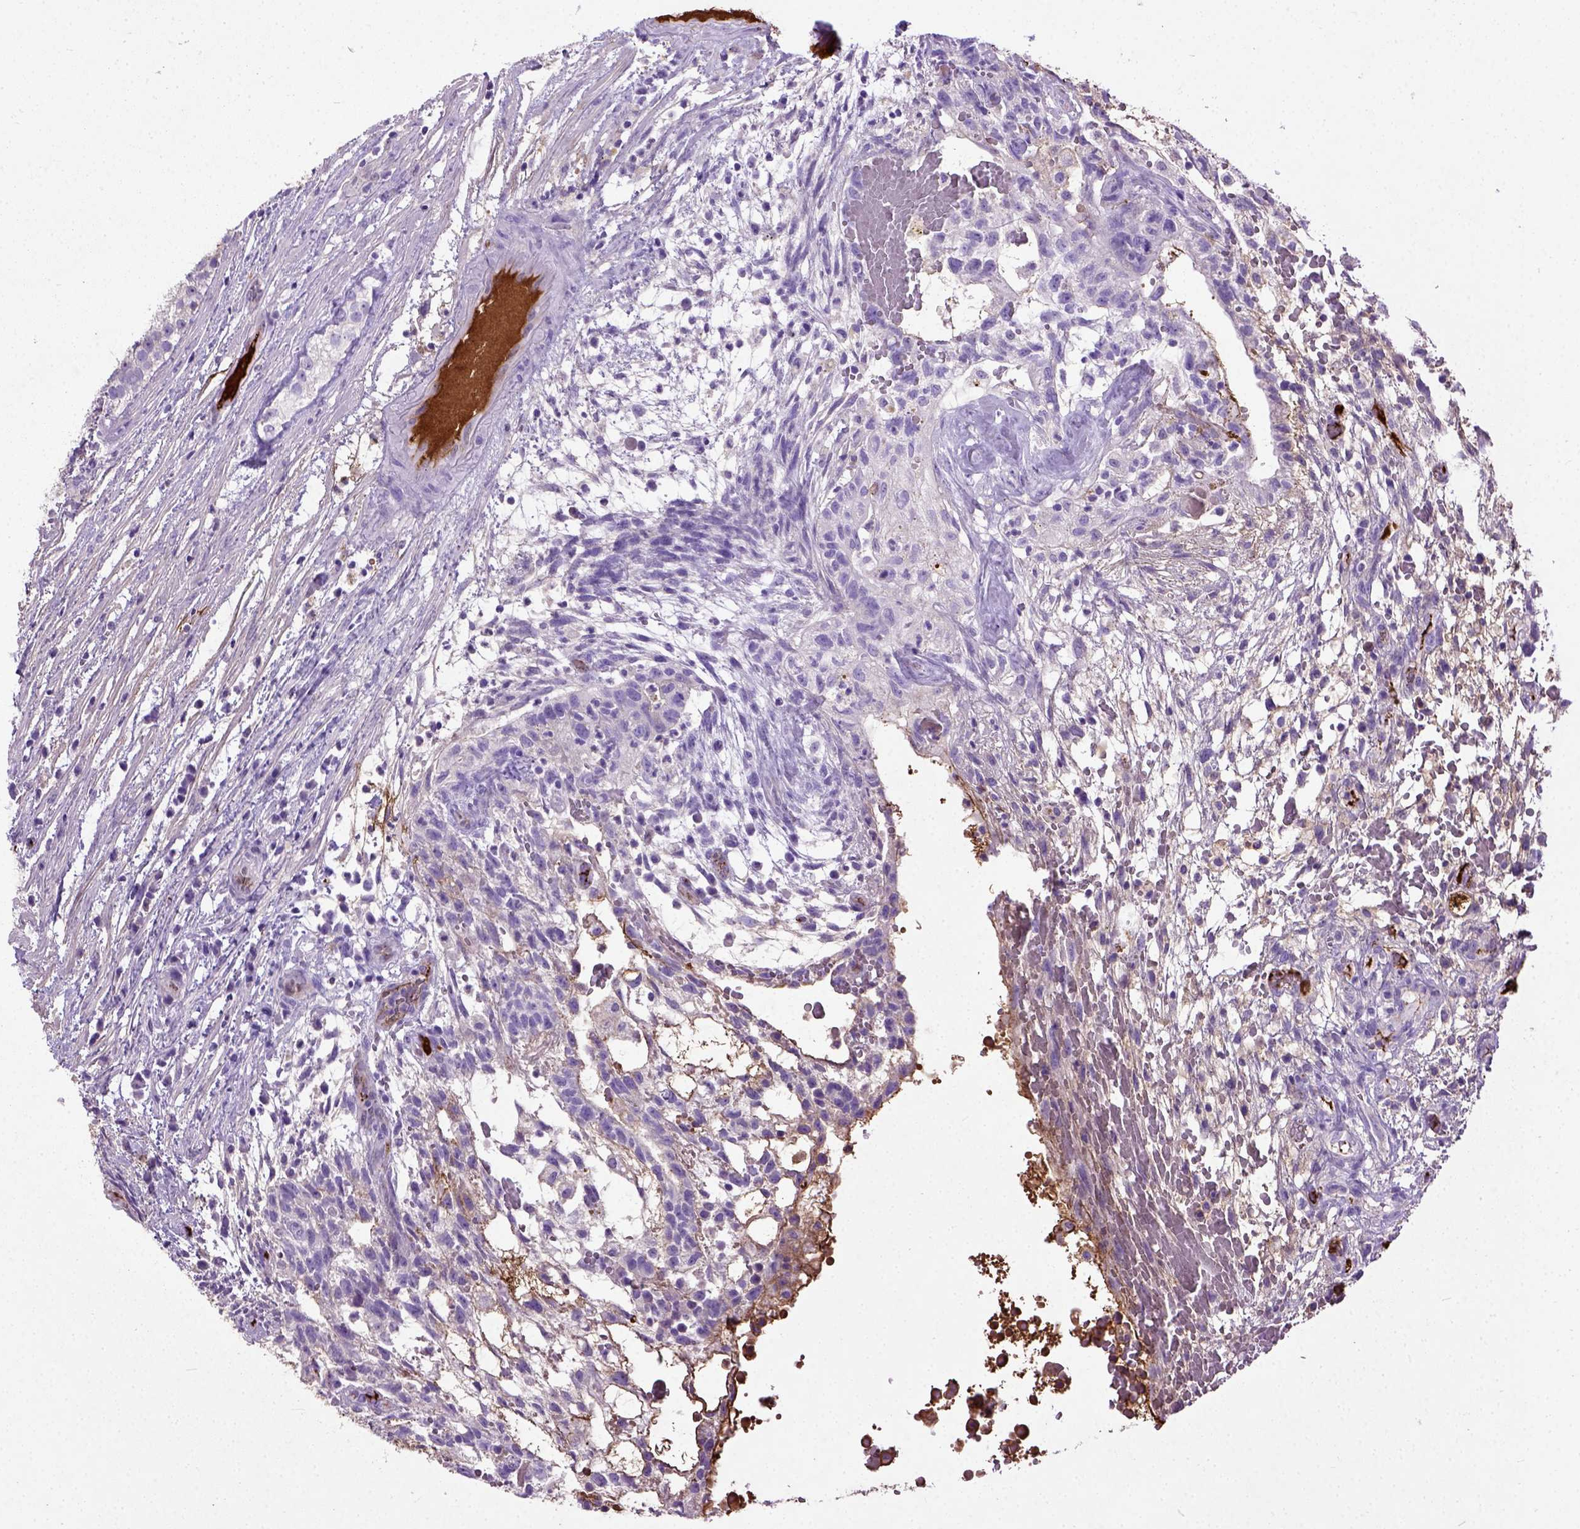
{"staining": {"intensity": "negative", "quantity": "none", "location": "none"}, "tissue": "testis cancer", "cell_type": "Tumor cells", "image_type": "cancer", "snomed": [{"axis": "morphology", "description": "Normal tissue, NOS"}, {"axis": "morphology", "description": "Carcinoma, Embryonal, NOS"}, {"axis": "topography", "description": "Testis"}], "caption": "Immunohistochemical staining of human embryonal carcinoma (testis) shows no significant positivity in tumor cells.", "gene": "ADAMTS8", "patient": {"sex": "male", "age": 32}}